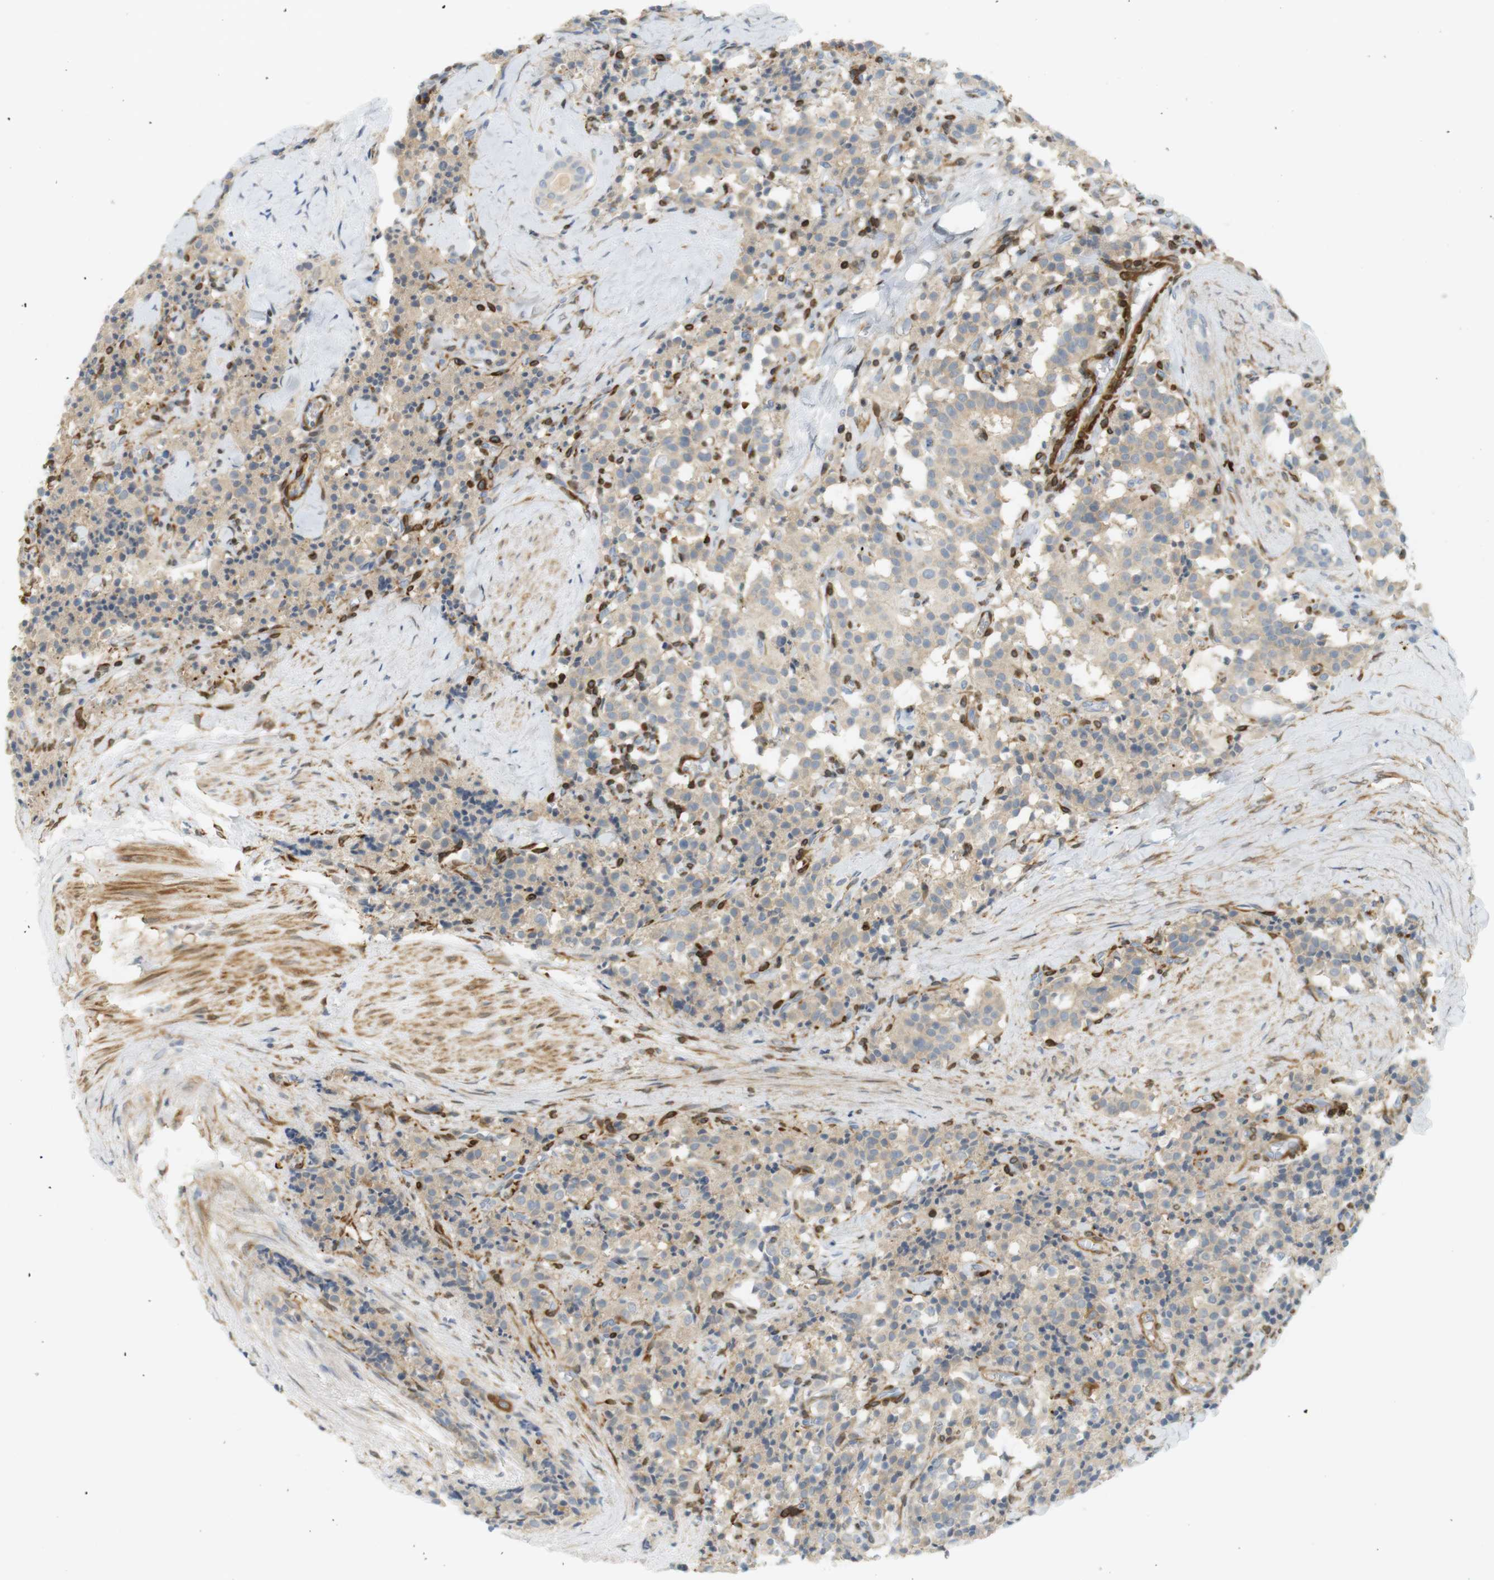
{"staining": {"intensity": "weak", "quantity": ">75%", "location": "cytoplasmic/membranous"}, "tissue": "carcinoid", "cell_type": "Tumor cells", "image_type": "cancer", "snomed": [{"axis": "morphology", "description": "Carcinoid, malignant, NOS"}, {"axis": "topography", "description": "Lung"}], "caption": "DAB (3,3'-diaminobenzidine) immunohistochemical staining of human carcinoid shows weak cytoplasmic/membranous protein expression in about >75% of tumor cells. The protein of interest is shown in brown color, while the nuclei are stained blue.", "gene": "PDE3A", "patient": {"sex": "male", "age": 30}}